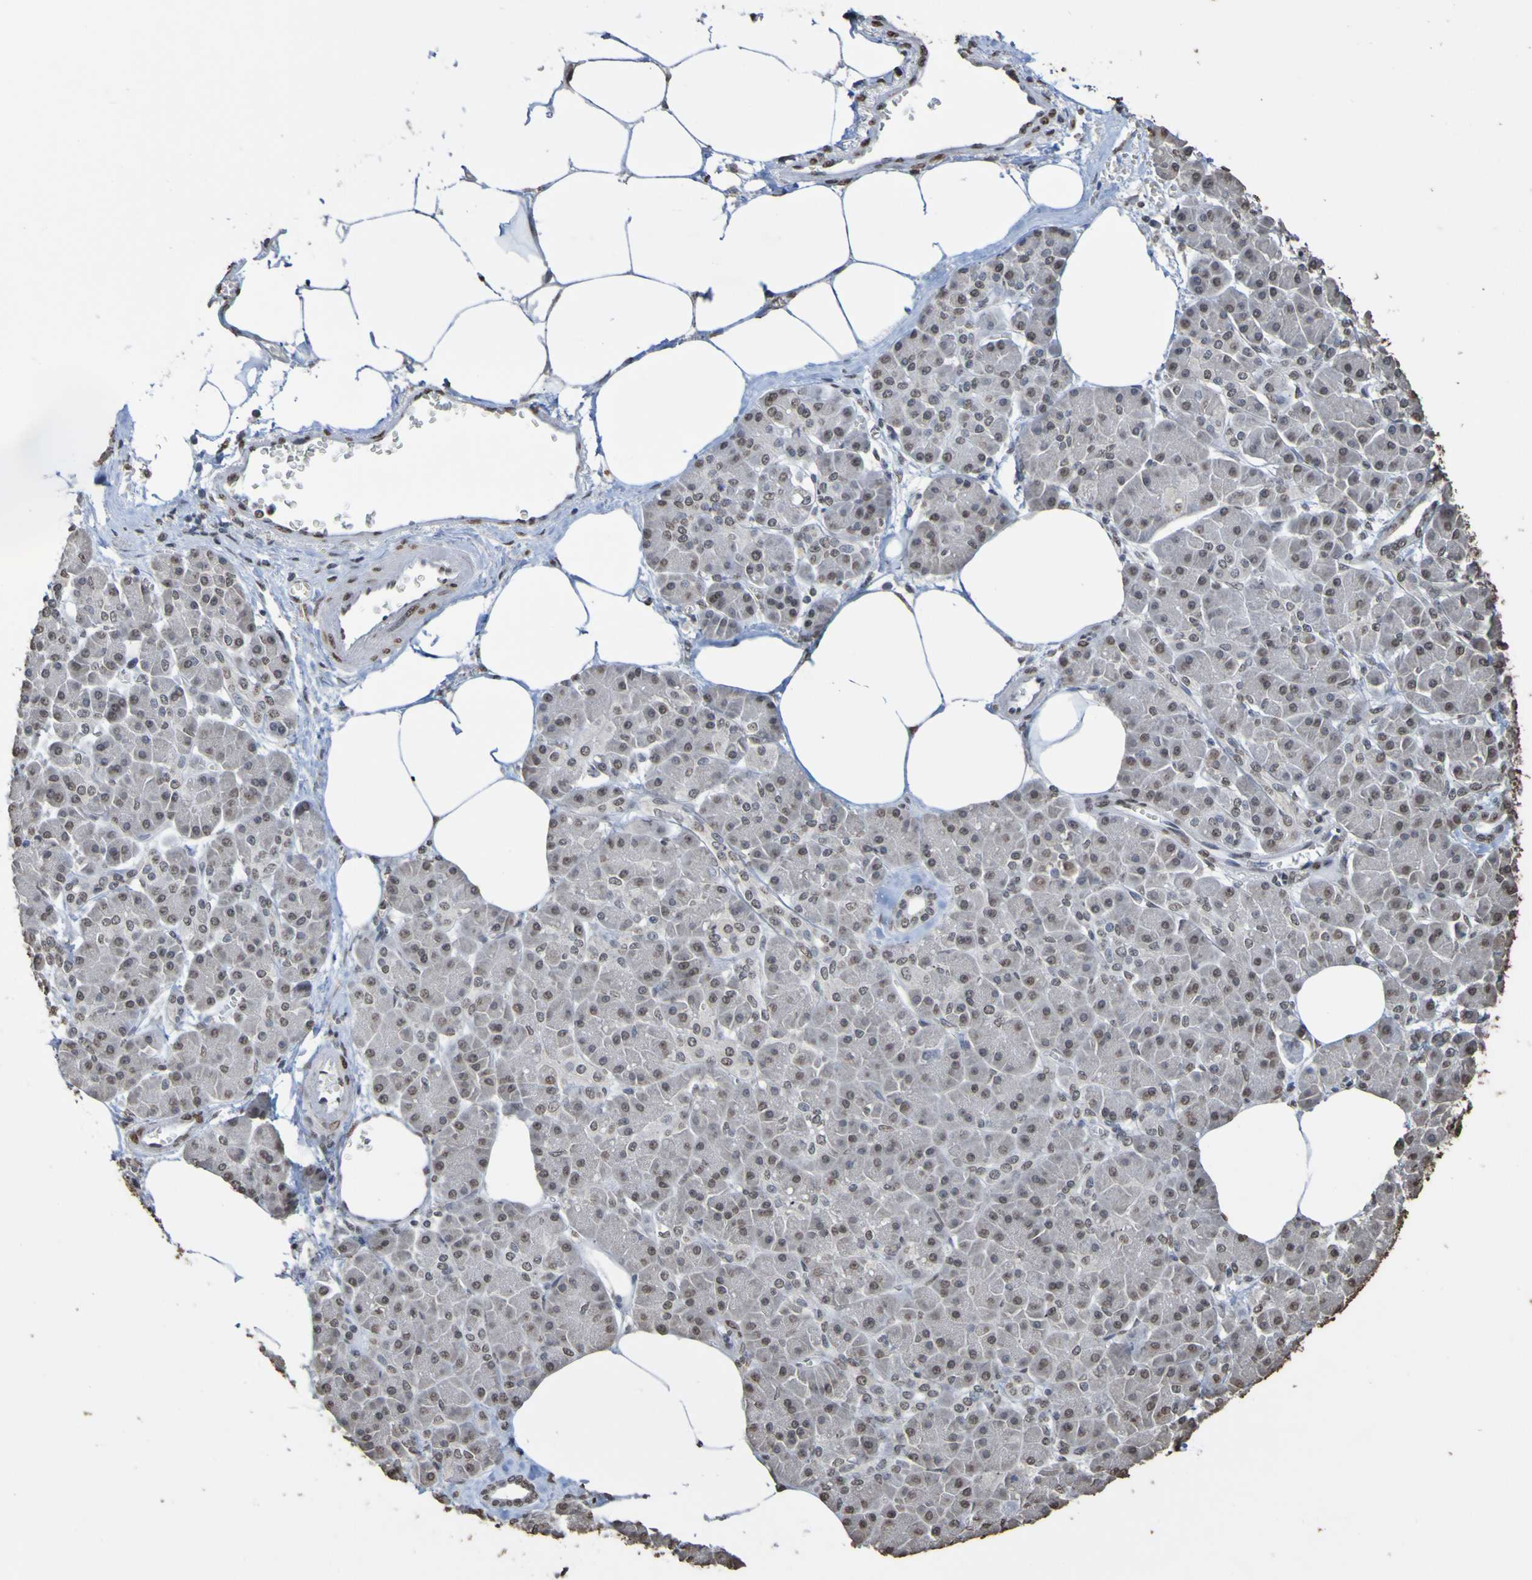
{"staining": {"intensity": "weak", "quantity": ">75%", "location": "nuclear"}, "tissue": "pancreatic cancer", "cell_type": "Tumor cells", "image_type": "cancer", "snomed": [{"axis": "morphology", "description": "Adenocarcinoma, NOS"}, {"axis": "topography", "description": "Pancreas"}], "caption": "Immunohistochemistry (IHC) image of neoplastic tissue: pancreatic adenocarcinoma stained using immunohistochemistry shows low levels of weak protein expression localized specifically in the nuclear of tumor cells, appearing as a nuclear brown color.", "gene": "ALKBH2", "patient": {"sex": "female", "age": 70}}